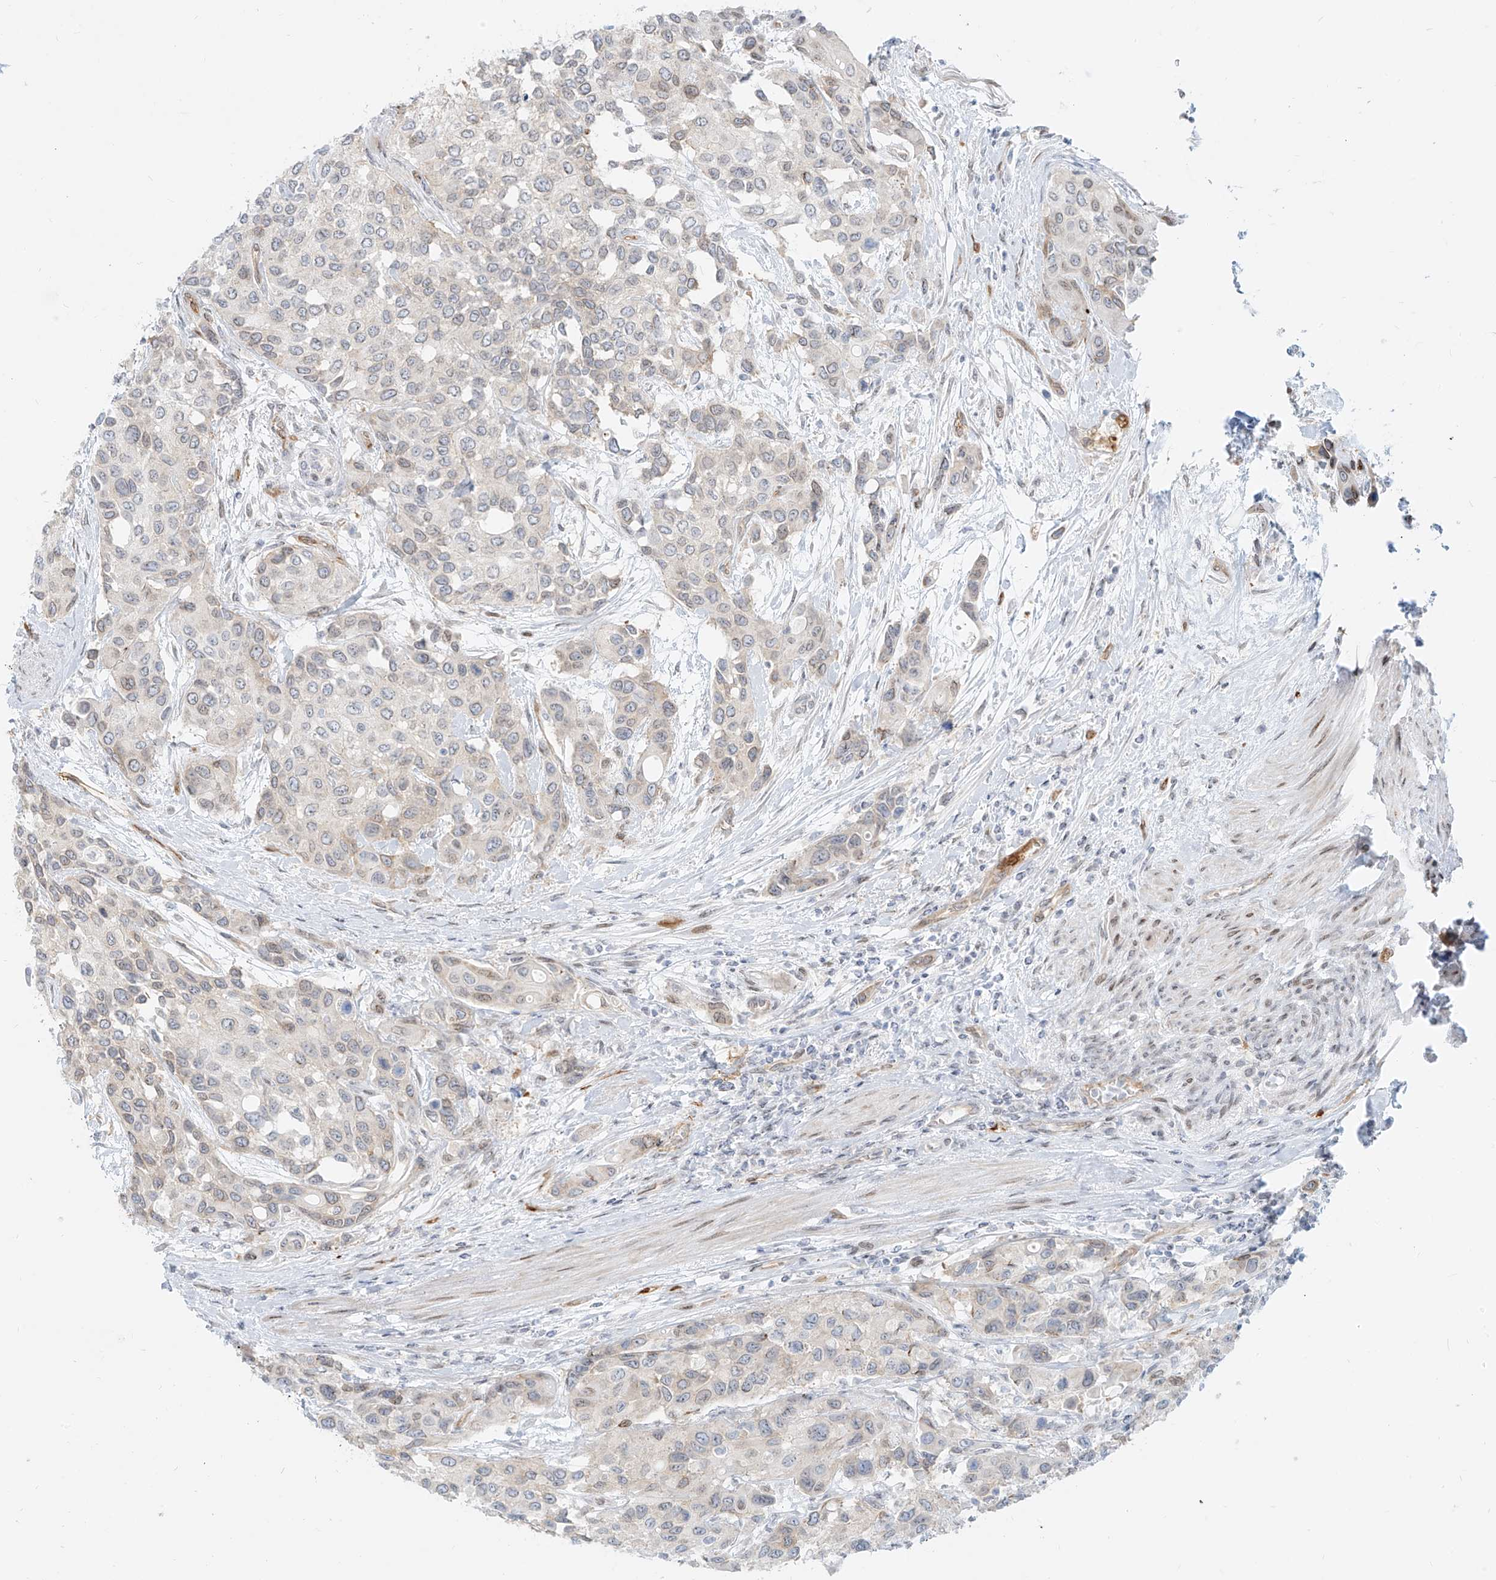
{"staining": {"intensity": "negative", "quantity": "none", "location": "none"}, "tissue": "urothelial cancer", "cell_type": "Tumor cells", "image_type": "cancer", "snomed": [{"axis": "morphology", "description": "Normal tissue, NOS"}, {"axis": "morphology", "description": "Urothelial carcinoma, High grade"}, {"axis": "topography", "description": "Vascular tissue"}, {"axis": "topography", "description": "Urinary bladder"}], "caption": "Protein analysis of urothelial cancer shows no significant expression in tumor cells.", "gene": "NHSL1", "patient": {"sex": "female", "age": 56}}